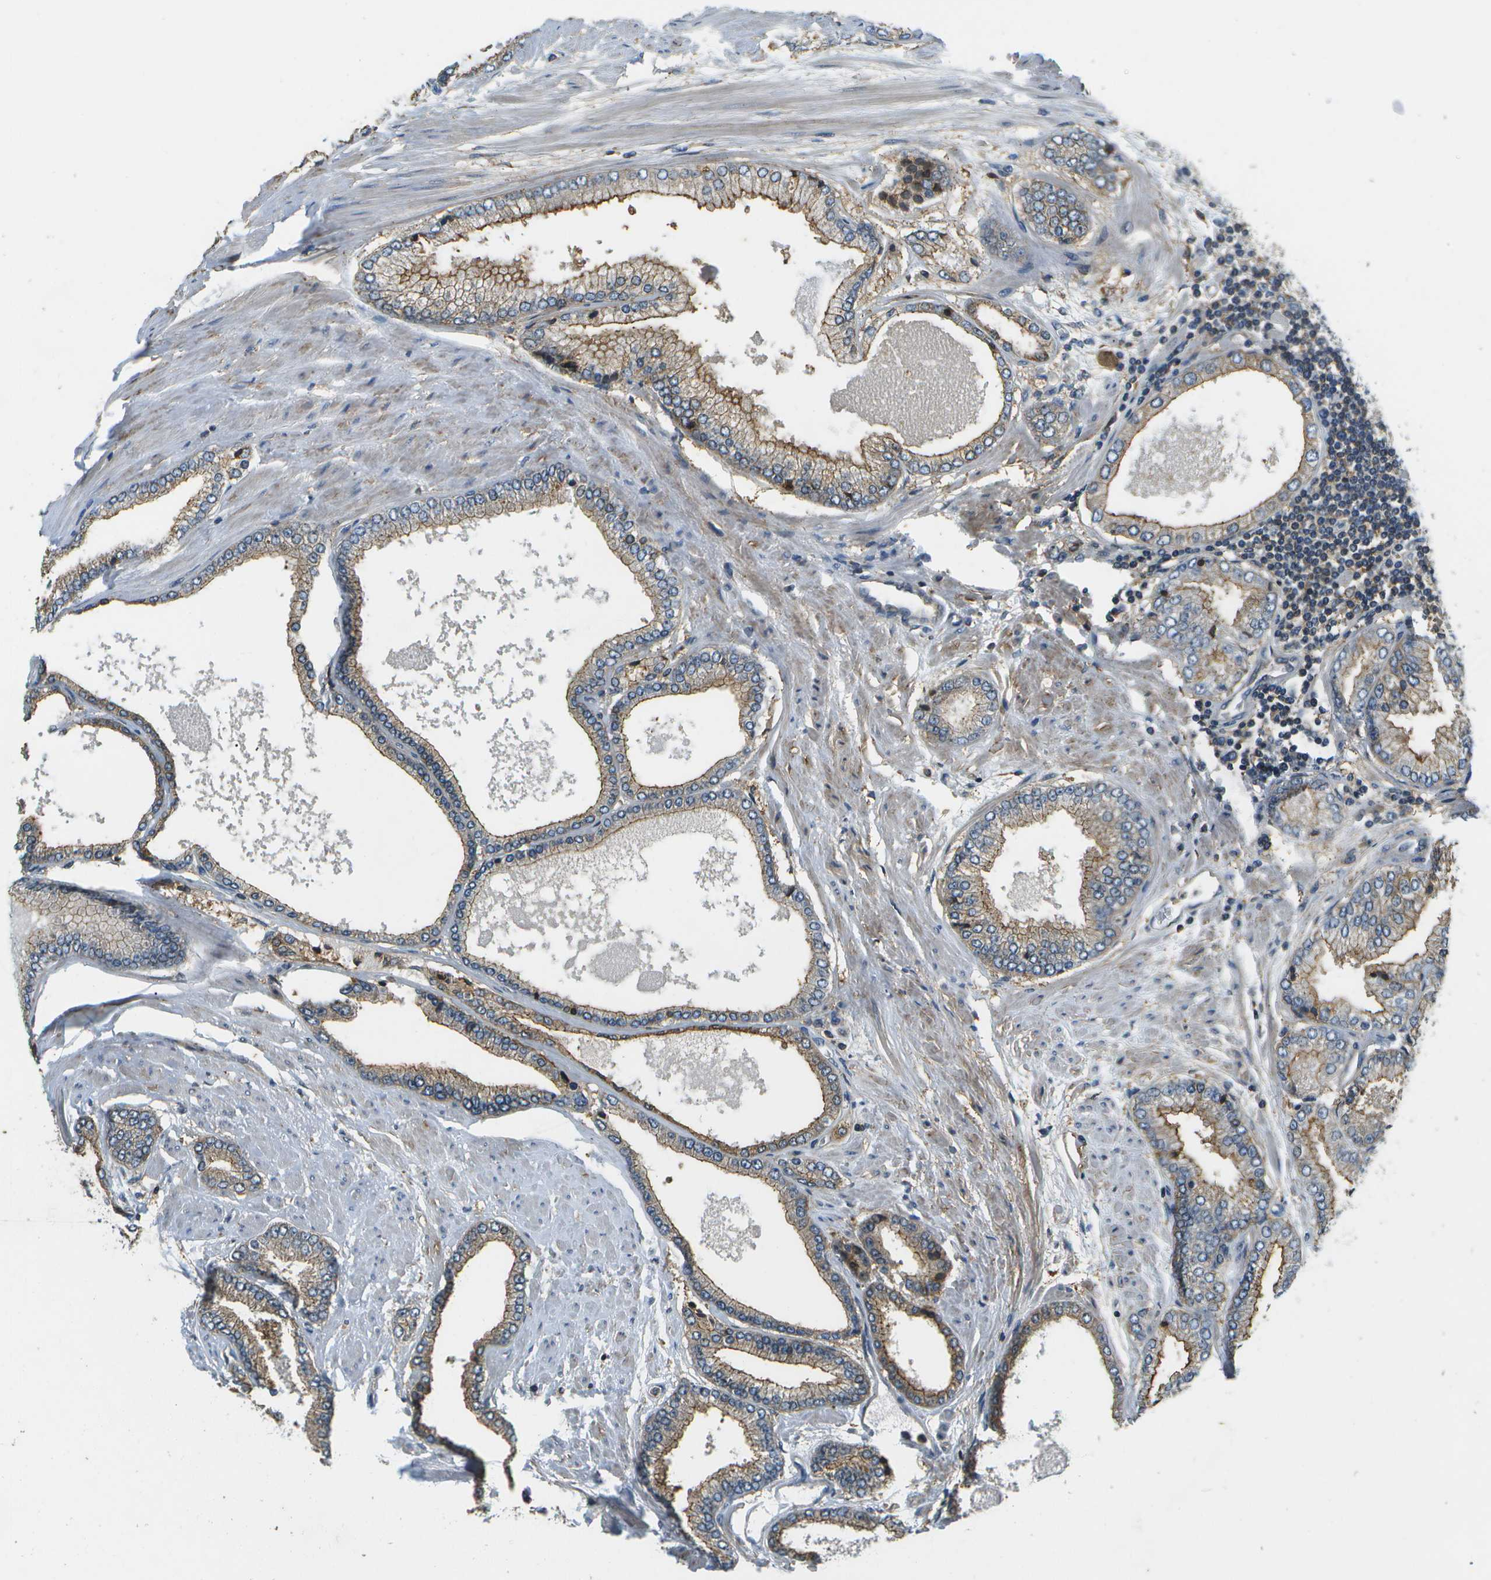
{"staining": {"intensity": "moderate", "quantity": "25%-75%", "location": "cytoplasmic/membranous"}, "tissue": "prostate cancer", "cell_type": "Tumor cells", "image_type": "cancer", "snomed": [{"axis": "morphology", "description": "Adenocarcinoma, High grade"}, {"axis": "topography", "description": "Prostate"}], "caption": "Protein staining of prostate cancer tissue shows moderate cytoplasmic/membranous positivity in about 25%-75% of tumor cells.", "gene": "LRRC66", "patient": {"sex": "male", "age": 61}}